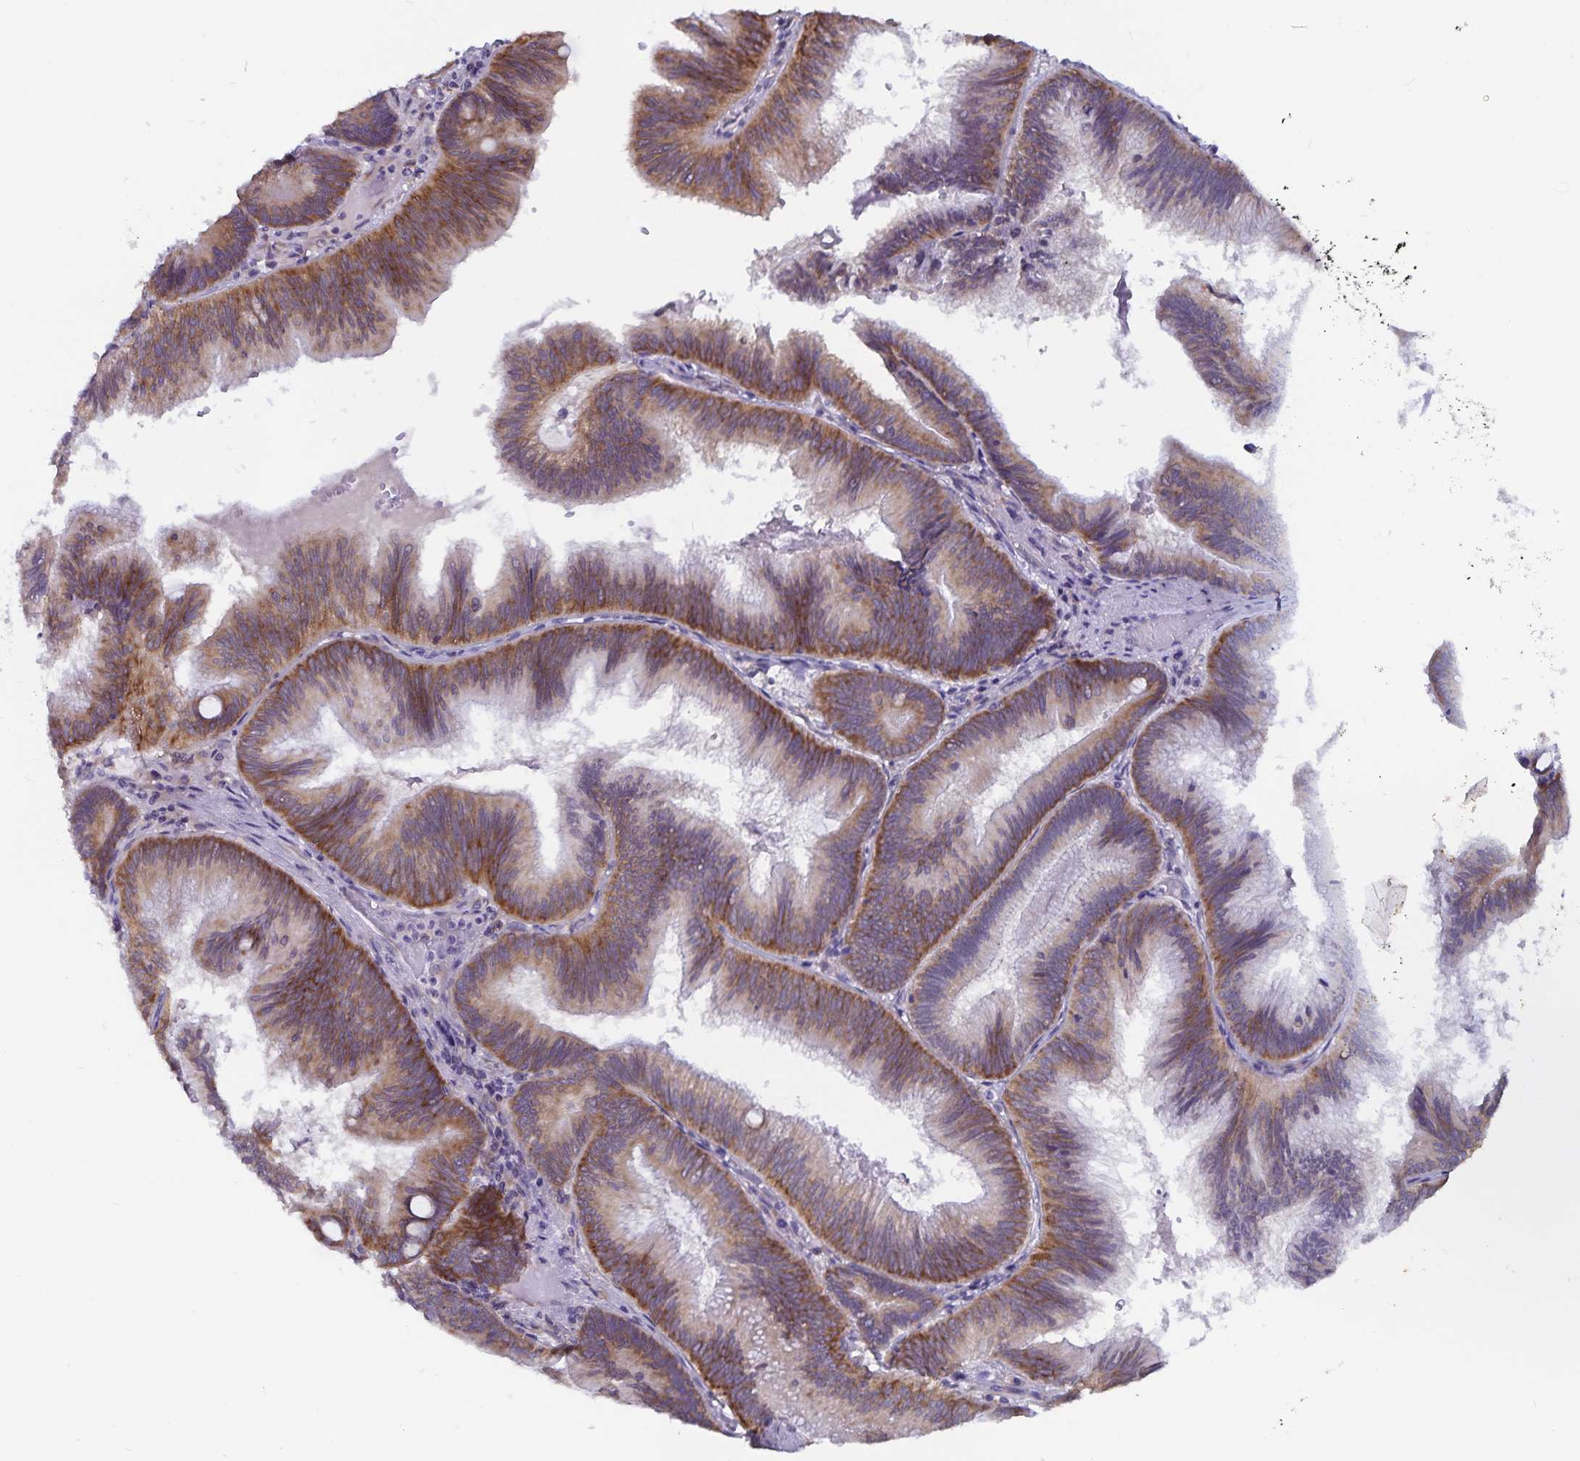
{"staining": {"intensity": "moderate", "quantity": "25%-75%", "location": "cytoplasmic/membranous"}, "tissue": "pancreatic cancer", "cell_type": "Tumor cells", "image_type": "cancer", "snomed": [{"axis": "morphology", "description": "Adenocarcinoma, NOS"}, {"axis": "topography", "description": "Pancreas"}], "caption": "This is an image of IHC staining of pancreatic cancer, which shows moderate expression in the cytoplasmic/membranous of tumor cells.", "gene": "FAM120A", "patient": {"sex": "male", "age": 82}}